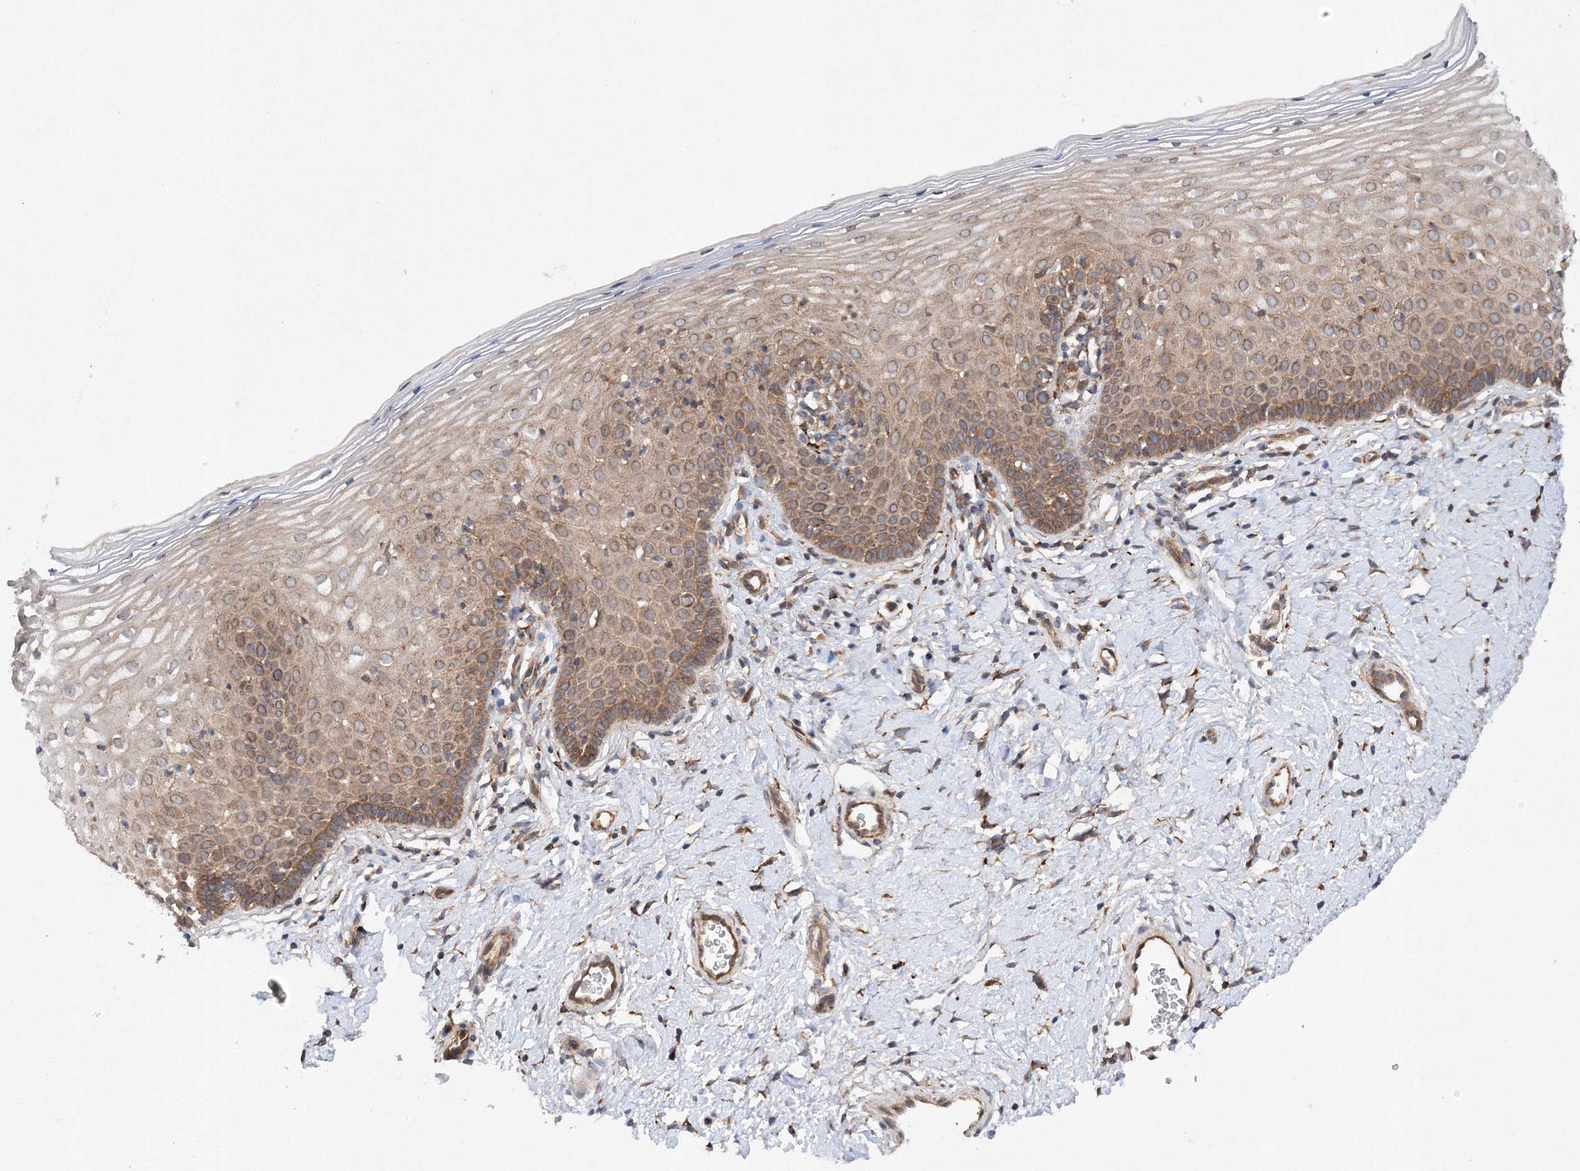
{"staining": {"intensity": "moderate", "quantity": ">75%", "location": "cytoplasmic/membranous"}, "tissue": "cervix", "cell_type": "Glandular cells", "image_type": "normal", "snomed": [{"axis": "morphology", "description": "Normal tissue, NOS"}, {"axis": "topography", "description": "Cervix"}], "caption": "Cervix stained with immunohistochemistry (IHC) shows moderate cytoplasmic/membranous positivity in about >75% of glandular cells. The protein of interest is stained brown, and the nuclei are stained in blue (DAB (3,3'-diaminobenzidine) IHC with brightfield microscopy, high magnification).", "gene": "SLC36A1", "patient": {"sex": "female", "age": 36}}